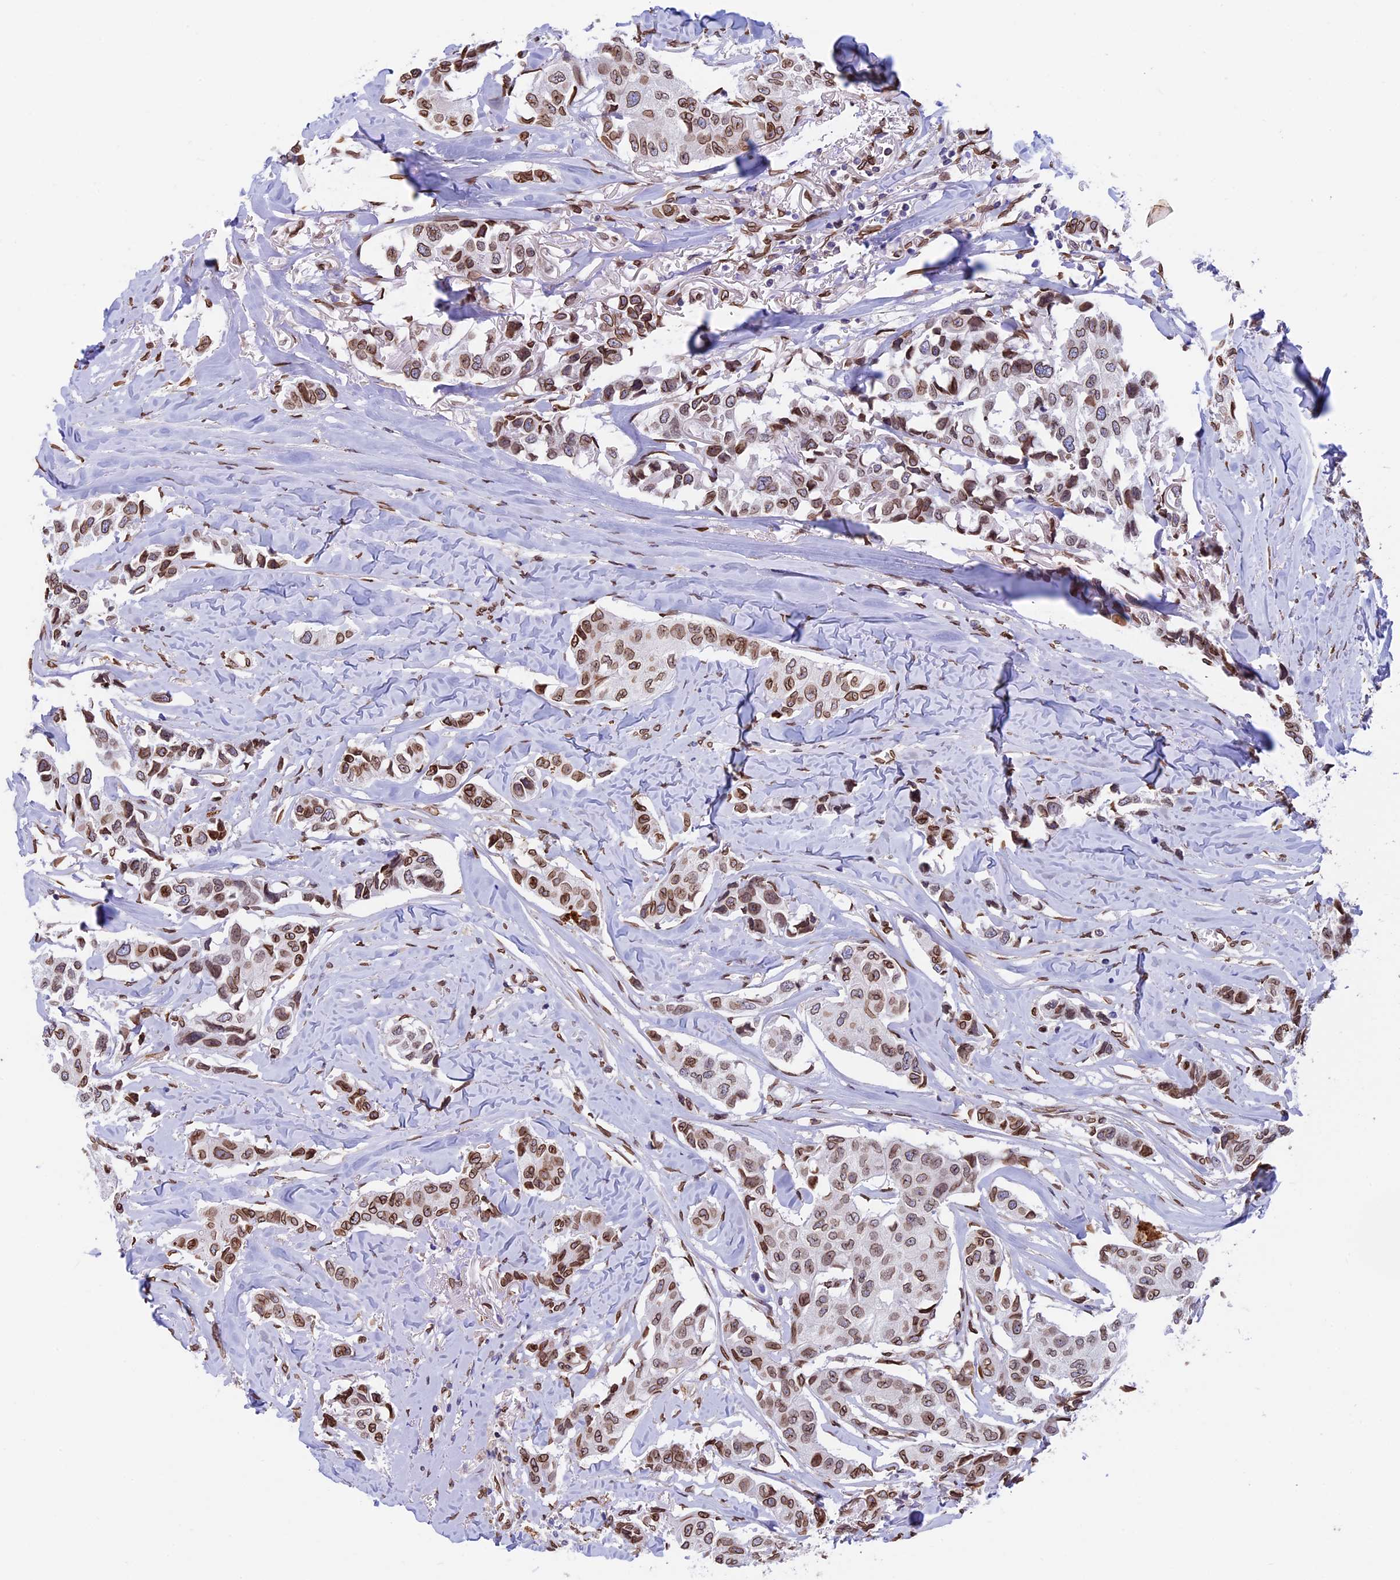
{"staining": {"intensity": "moderate", "quantity": ">75%", "location": "cytoplasmic/membranous,nuclear"}, "tissue": "breast cancer", "cell_type": "Tumor cells", "image_type": "cancer", "snomed": [{"axis": "morphology", "description": "Duct carcinoma"}, {"axis": "topography", "description": "Breast"}], "caption": "A brown stain labels moderate cytoplasmic/membranous and nuclear expression of a protein in breast cancer (invasive ductal carcinoma) tumor cells.", "gene": "TMPRSS7", "patient": {"sex": "female", "age": 80}}